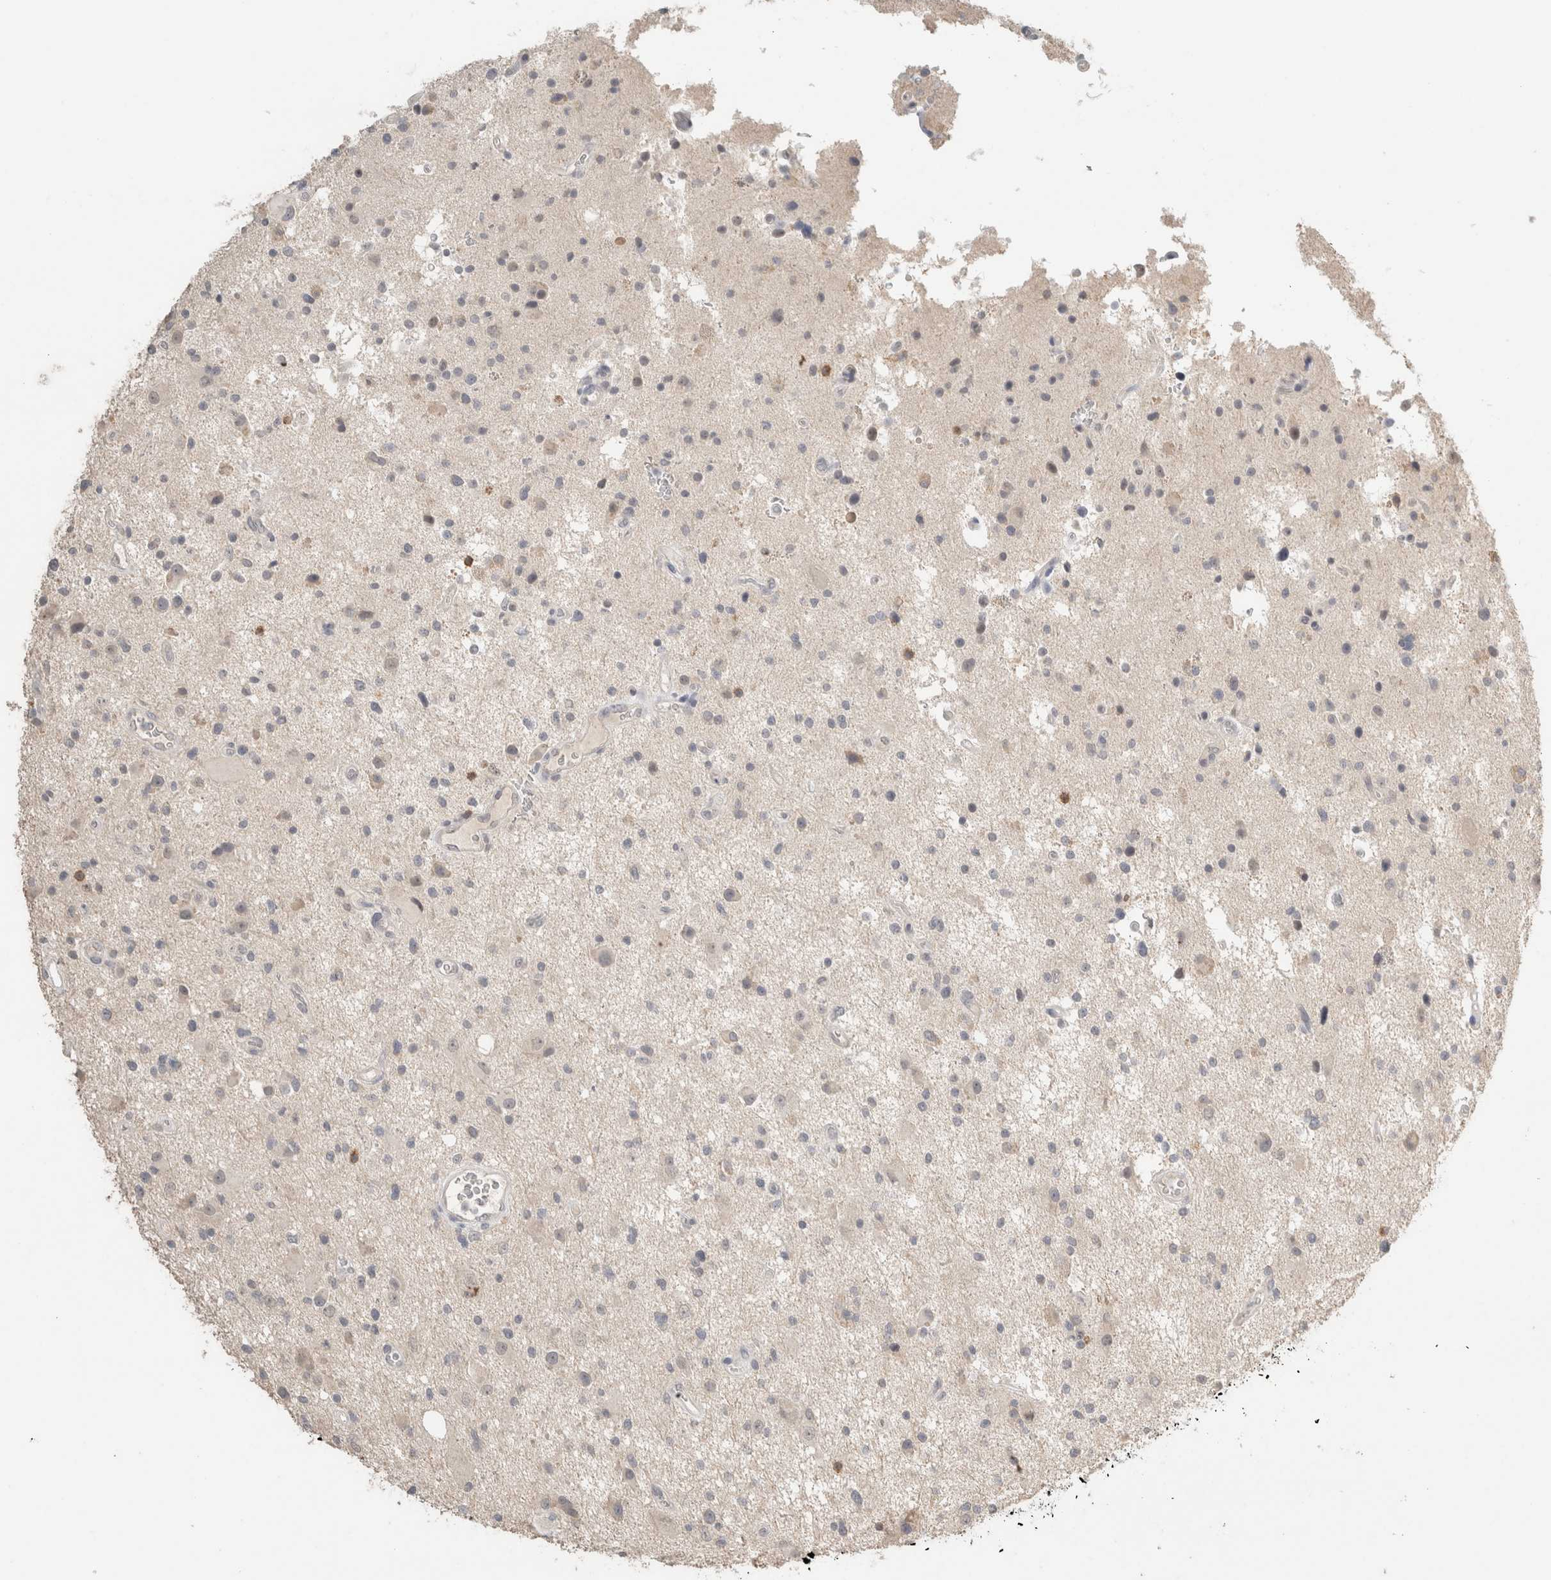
{"staining": {"intensity": "negative", "quantity": "none", "location": "none"}, "tissue": "glioma", "cell_type": "Tumor cells", "image_type": "cancer", "snomed": [{"axis": "morphology", "description": "Glioma, malignant, High grade"}, {"axis": "topography", "description": "Brain"}], "caption": "Immunohistochemical staining of glioma exhibits no significant positivity in tumor cells.", "gene": "TRAT1", "patient": {"sex": "male", "age": 33}}